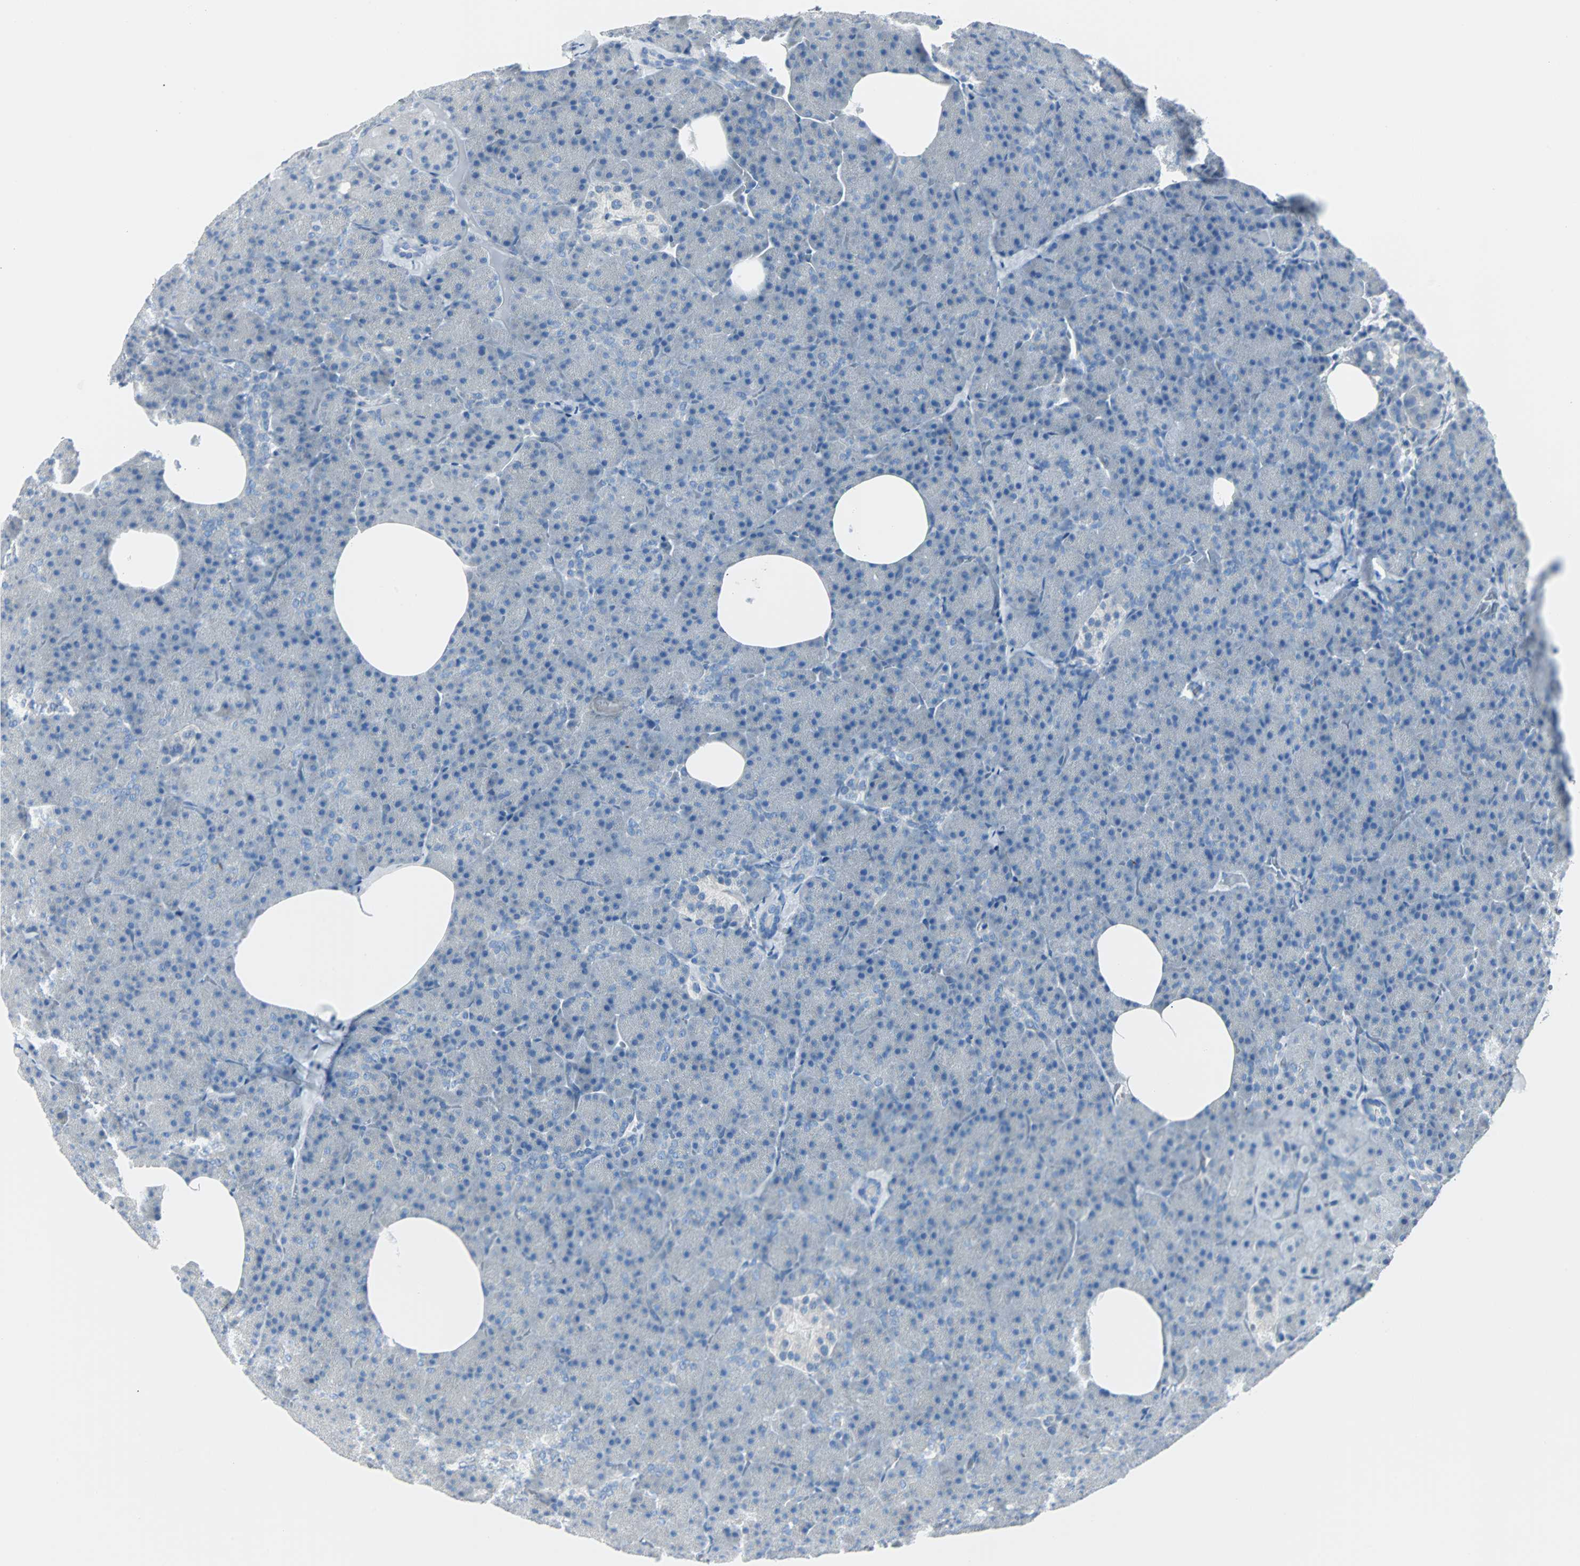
{"staining": {"intensity": "negative", "quantity": "none", "location": "none"}, "tissue": "pancreas", "cell_type": "Exocrine glandular cells", "image_type": "normal", "snomed": [{"axis": "morphology", "description": "Normal tissue, NOS"}, {"axis": "topography", "description": "Pancreas"}], "caption": "Micrograph shows no protein staining in exocrine glandular cells of benign pancreas. (Immunohistochemistry (ihc), brightfield microscopy, high magnification).", "gene": "RASA1", "patient": {"sex": "female", "age": 35}}